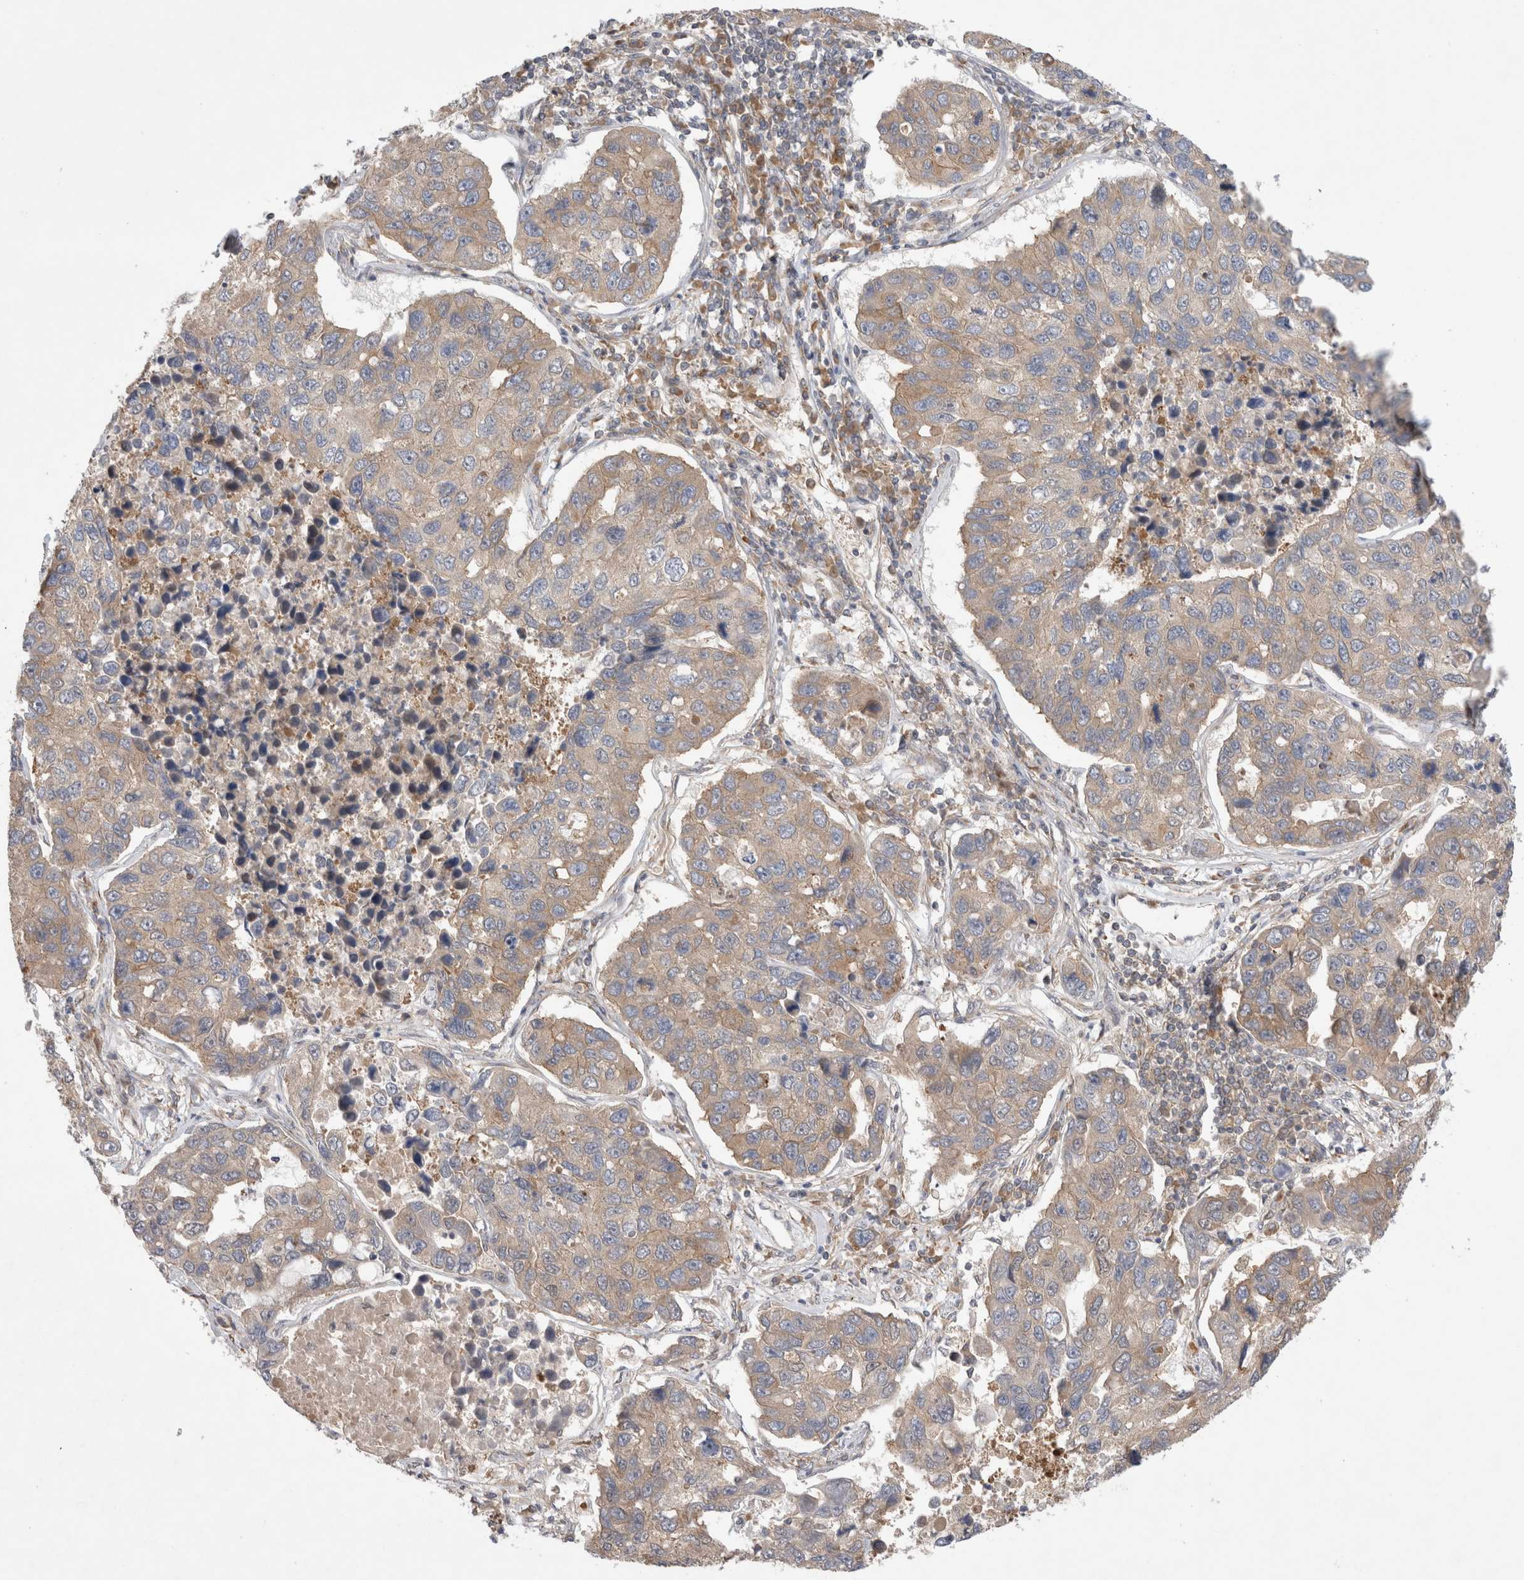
{"staining": {"intensity": "weak", "quantity": "25%-75%", "location": "cytoplasmic/membranous"}, "tissue": "lung cancer", "cell_type": "Tumor cells", "image_type": "cancer", "snomed": [{"axis": "morphology", "description": "Adenocarcinoma, NOS"}, {"axis": "topography", "description": "Lung"}], "caption": "A brown stain highlights weak cytoplasmic/membranous expression of a protein in human lung cancer tumor cells.", "gene": "EIF3E", "patient": {"sex": "male", "age": 64}}